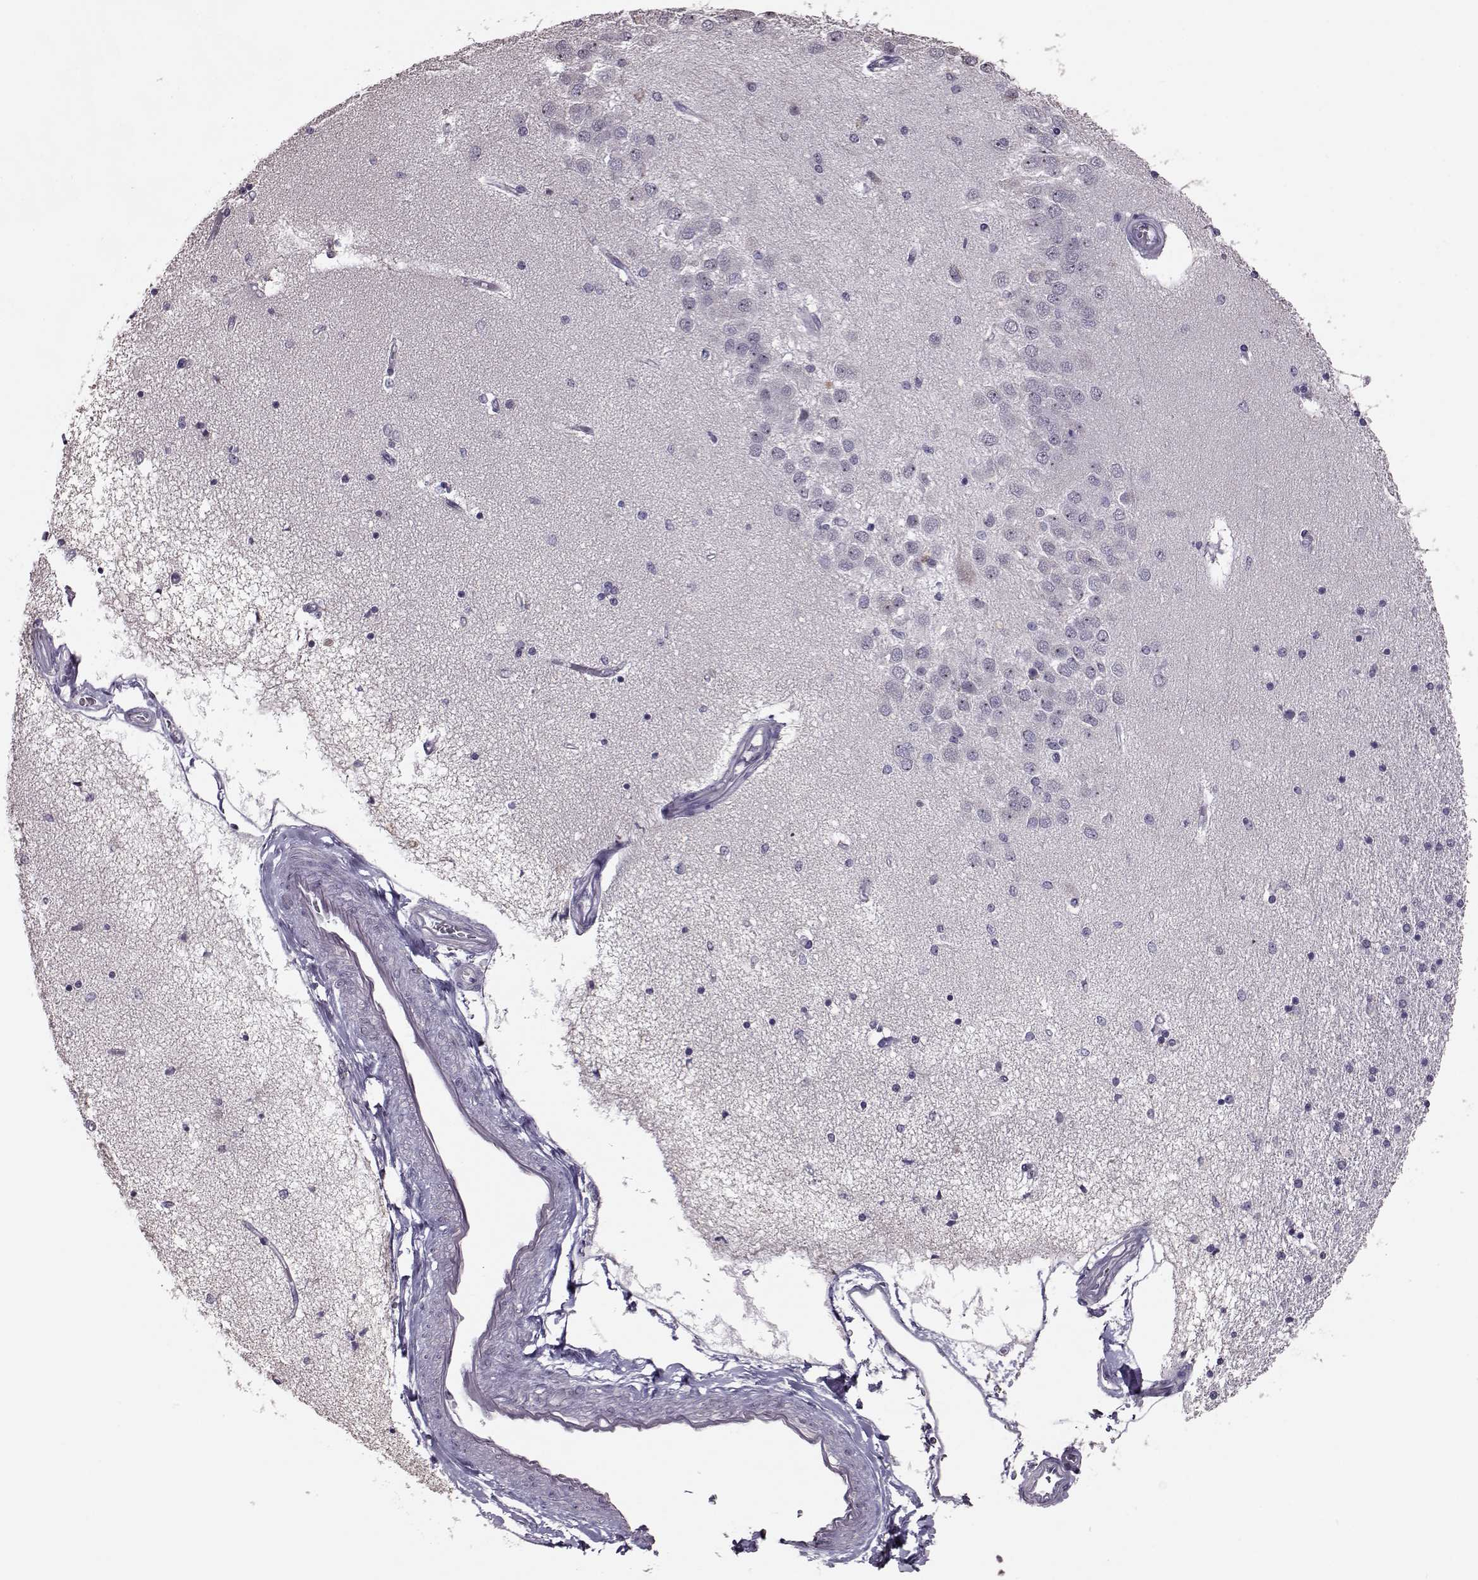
{"staining": {"intensity": "negative", "quantity": "none", "location": "none"}, "tissue": "hippocampus", "cell_type": "Glial cells", "image_type": "normal", "snomed": [{"axis": "morphology", "description": "Normal tissue, NOS"}, {"axis": "topography", "description": "Hippocampus"}], "caption": "IHC histopathology image of normal hippocampus: human hippocampus stained with DAB shows no significant protein expression in glial cells. (Brightfield microscopy of DAB (3,3'-diaminobenzidine) immunohistochemistry (IHC) at high magnification).", "gene": "ALDH3A1", "patient": {"sex": "female", "age": 54}}